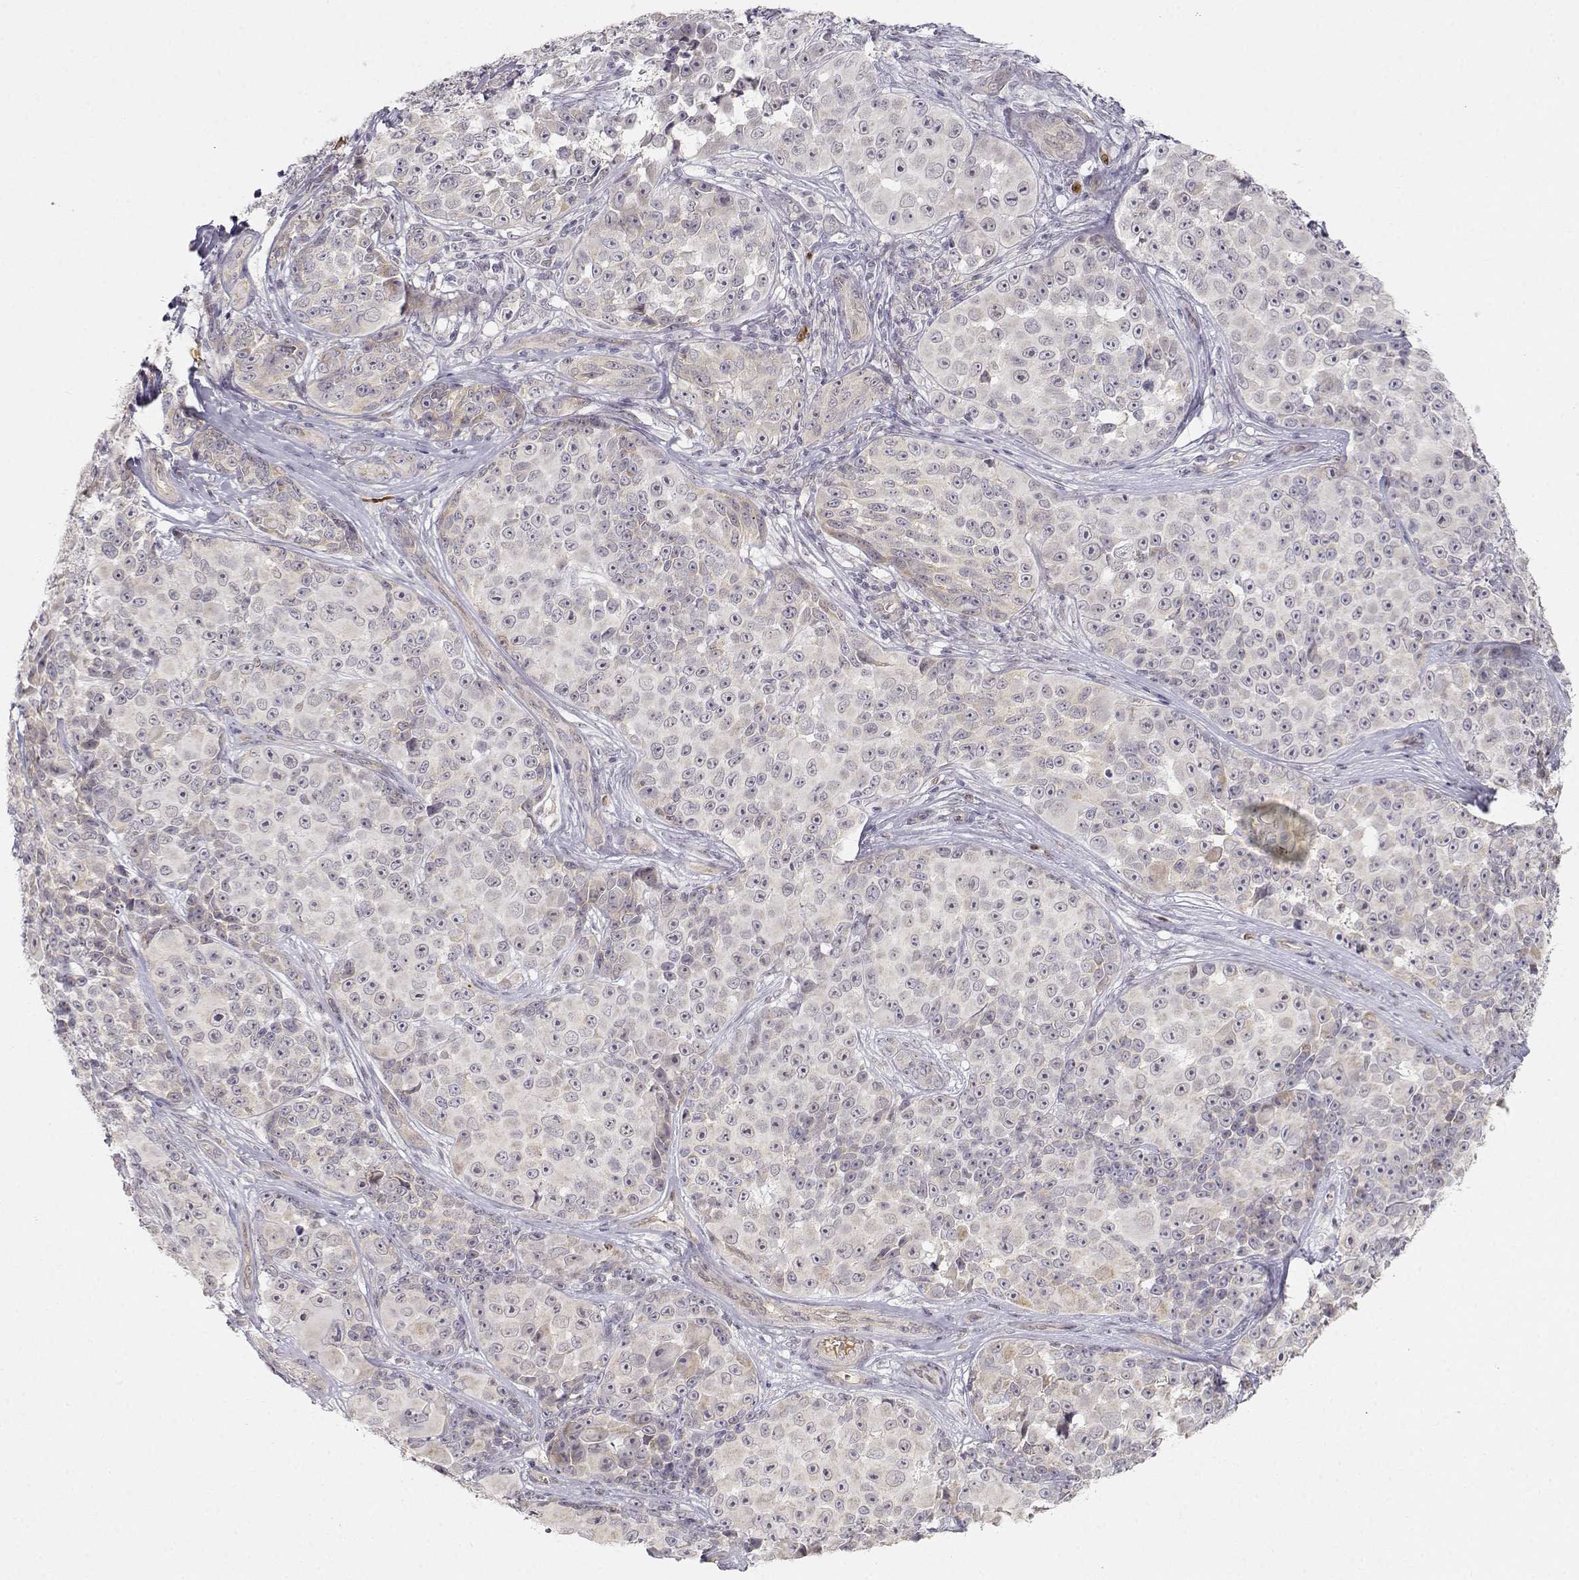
{"staining": {"intensity": "negative", "quantity": "none", "location": "none"}, "tissue": "melanoma", "cell_type": "Tumor cells", "image_type": "cancer", "snomed": [{"axis": "morphology", "description": "Malignant melanoma, NOS"}, {"axis": "topography", "description": "Skin"}], "caption": "Immunohistochemistry (IHC) photomicrograph of neoplastic tissue: human melanoma stained with DAB demonstrates no significant protein staining in tumor cells.", "gene": "EAF2", "patient": {"sex": "female", "age": 88}}